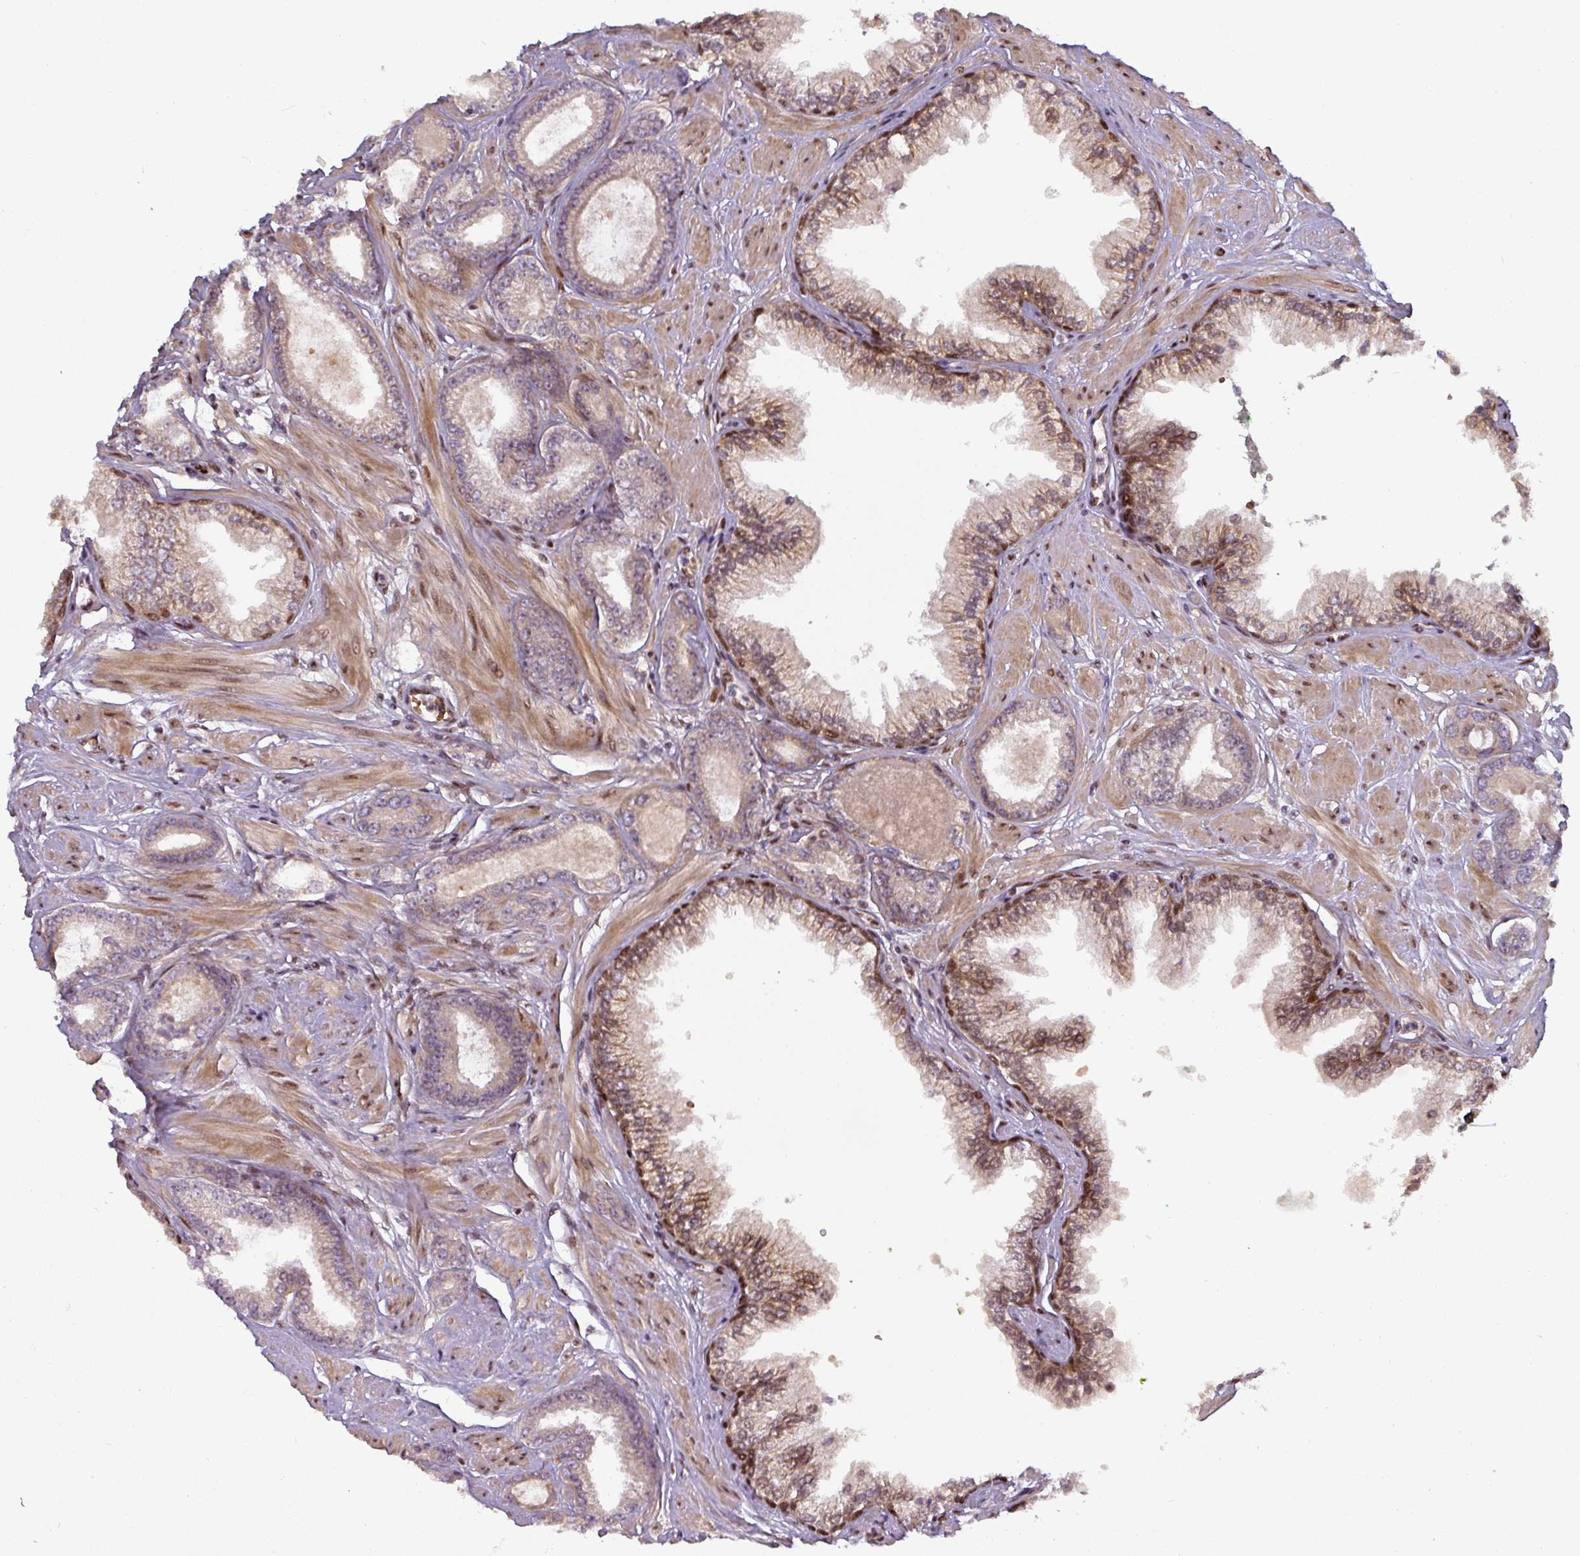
{"staining": {"intensity": "weak", "quantity": "25%-75%", "location": "cytoplasmic/membranous,nuclear"}, "tissue": "prostate cancer", "cell_type": "Tumor cells", "image_type": "cancer", "snomed": [{"axis": "morphology", "description": "Adenocarcinoma, Low grade"}, {"axis": "topography", "description": "Prostate"}], "caption": "A high-resolution image shows immunohistochemistry staining of adenocarcinoma (low-grade) (prostate), which exhibits weak cytoplasmic/membranous and nuclear positivity in about 25%-75% of tumor cells. Nuclei are stained in blue.", "gene": "CIC", "patient": {"sex": "male", "age": 60}}